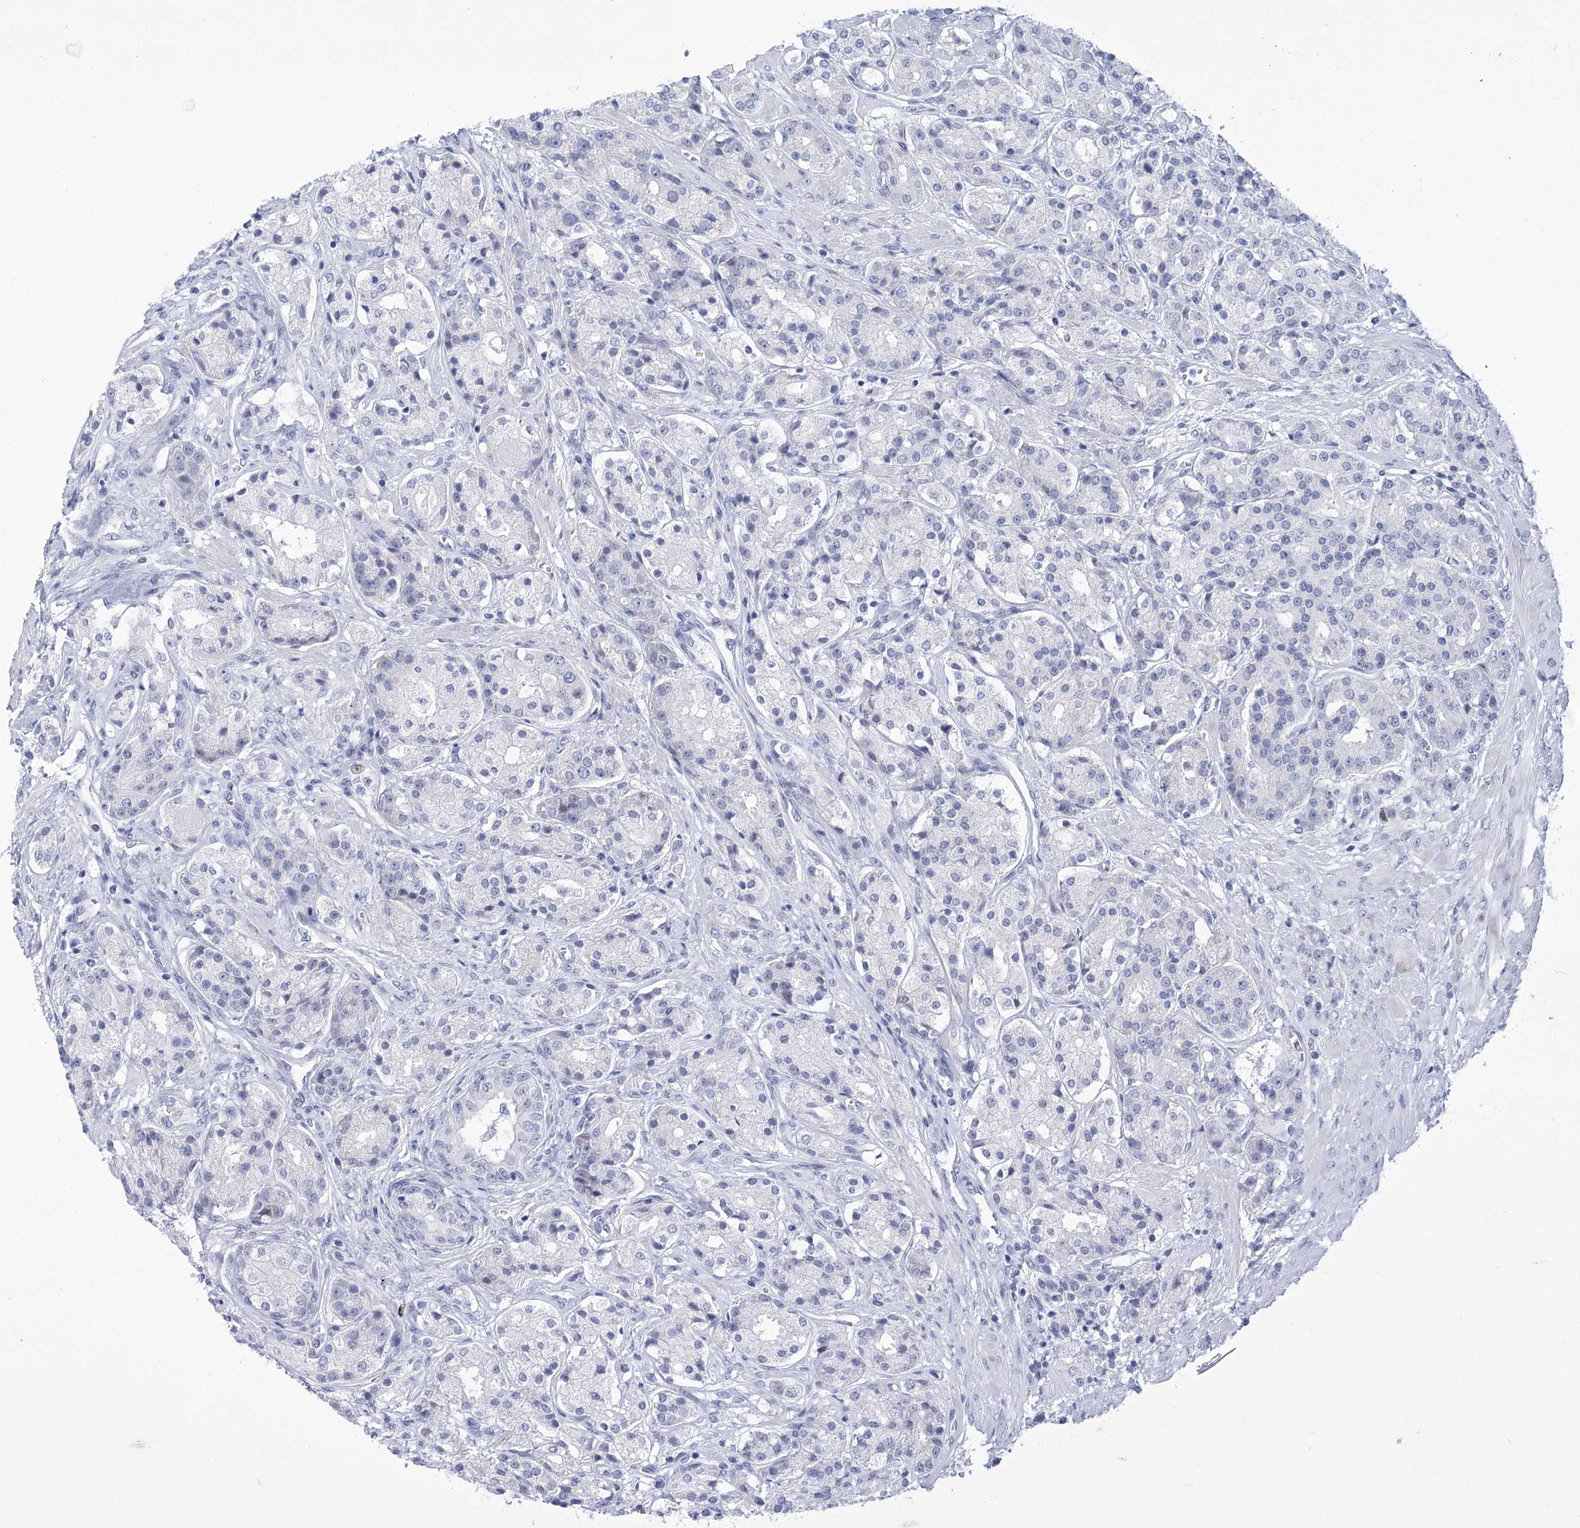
{"staining": {"intensity": "negative", "quantity": "none", "location": "none"}, "tissue": "prostate cancer", "cell_type": "Tumor cells", "image_type": "cancer", "snomed": [{"axis": "morphology", "description": "Adenocarcinoma, High grade"}, {"axis": "topography", "description": "Prostate"}], "caption": "Photomicrograph shows no significant protein positivity in tumor cells of prostate adenocarcinoma (high-grade).", "gene": "HORMAD1", "patient": {"sex": "male", "age": 60}}